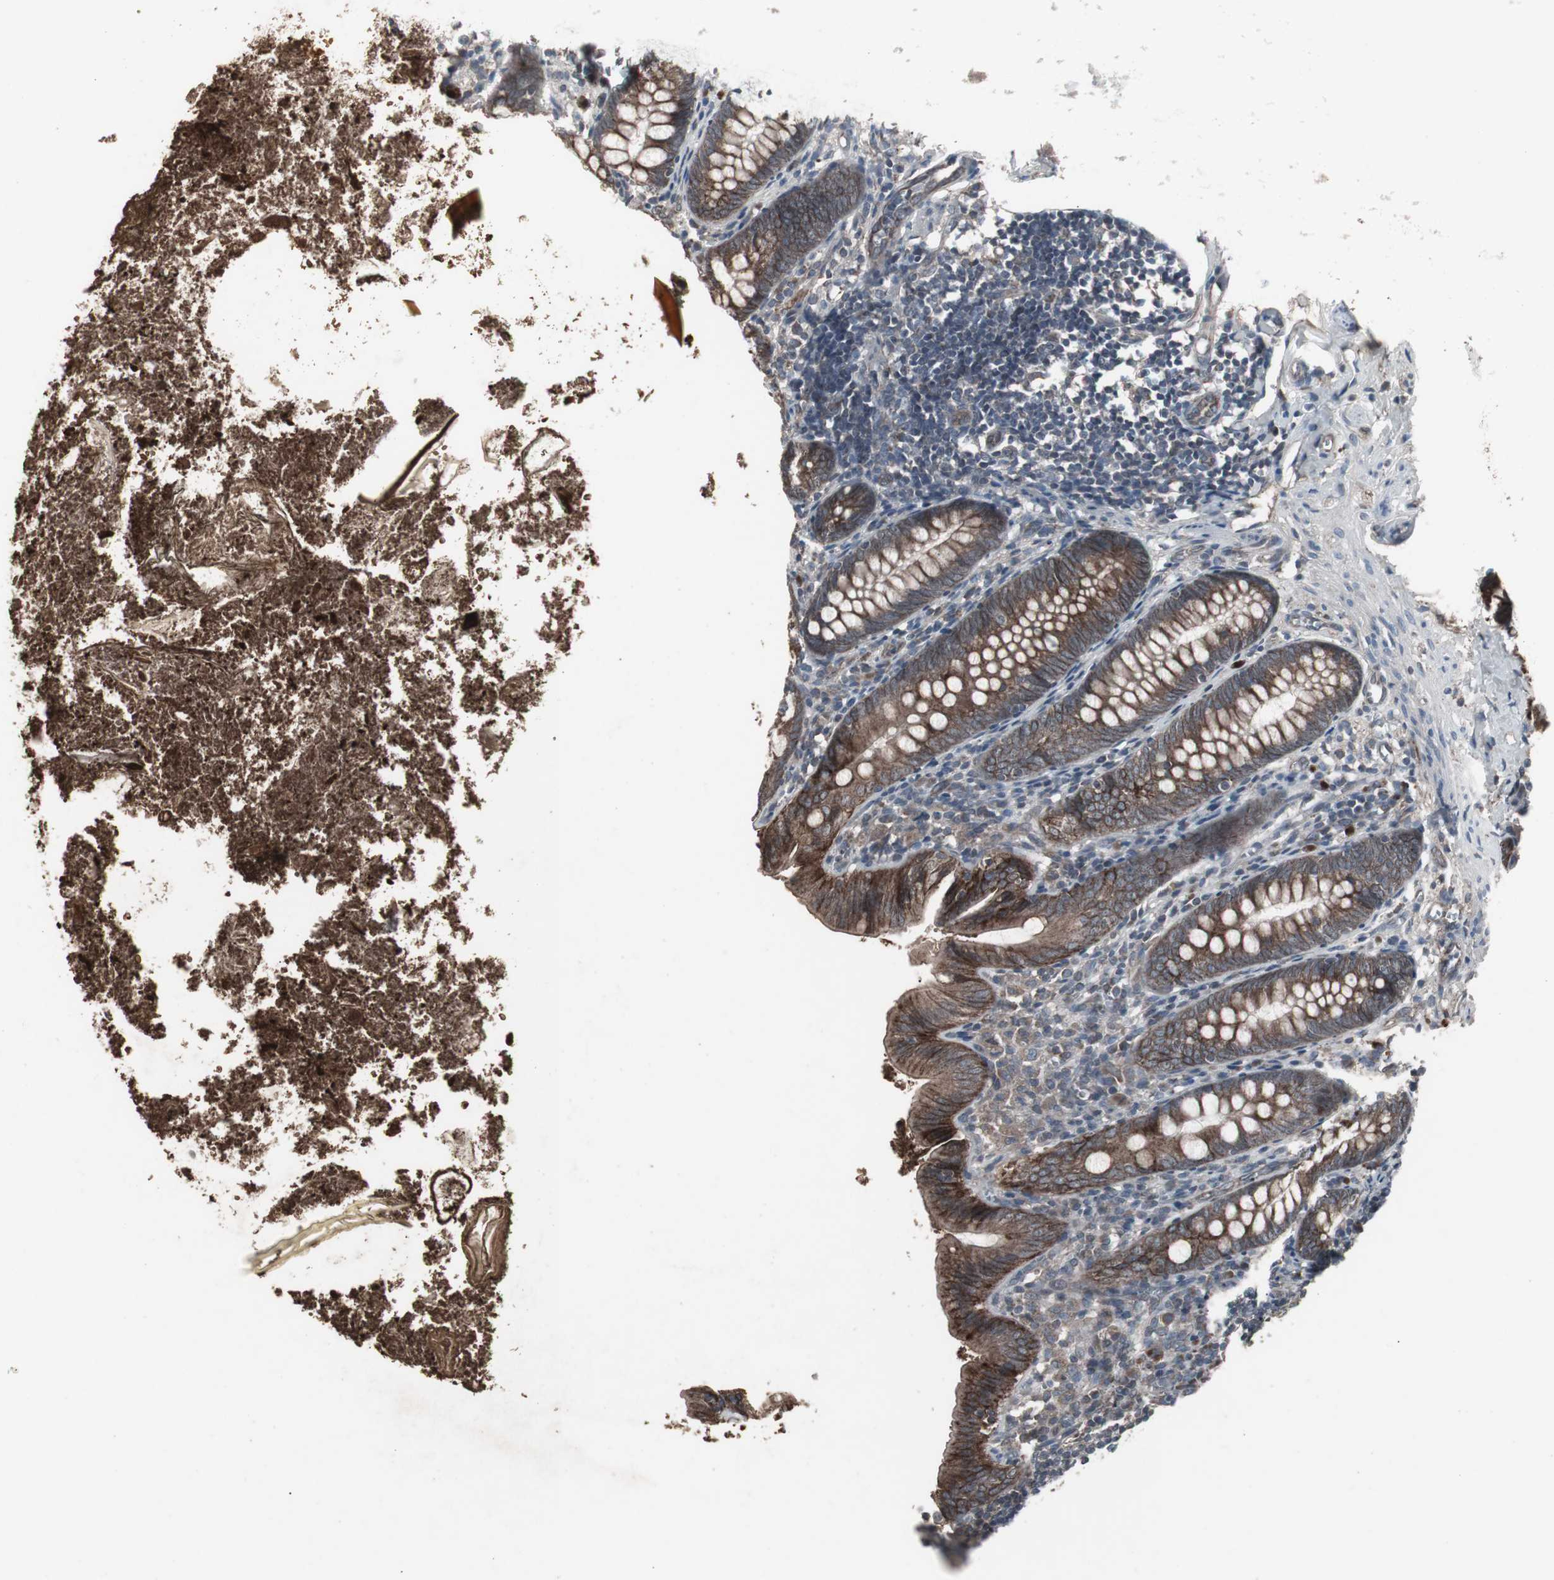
{"staining": {"intensity": "moderate", "quantity": "25%-75%", "location": "cytoplasmic/membranous"}, "tissue": "appendix", "cell_type": "Glandular cells", "image_type": "normal", "snomed": [{"axis": "morphology", "description": "Normal tissue, NOS"}, {"axis": "topography", "description": "Appendix"}], "caption": "Brown immunohistochemical staining in unremarkable human appendix reveals moderate cytoplasmic/membranous expression in approximately 25%-75% of glandular cells. The protein of interest is stained brown, and the nuclei are stained in blue (DAB (3,3'-diaminobenzidine) IHC with brightfield microscopy, high magnification).", "gene": "SSTR2", "patient": {"sex": "female", "age": 10}}